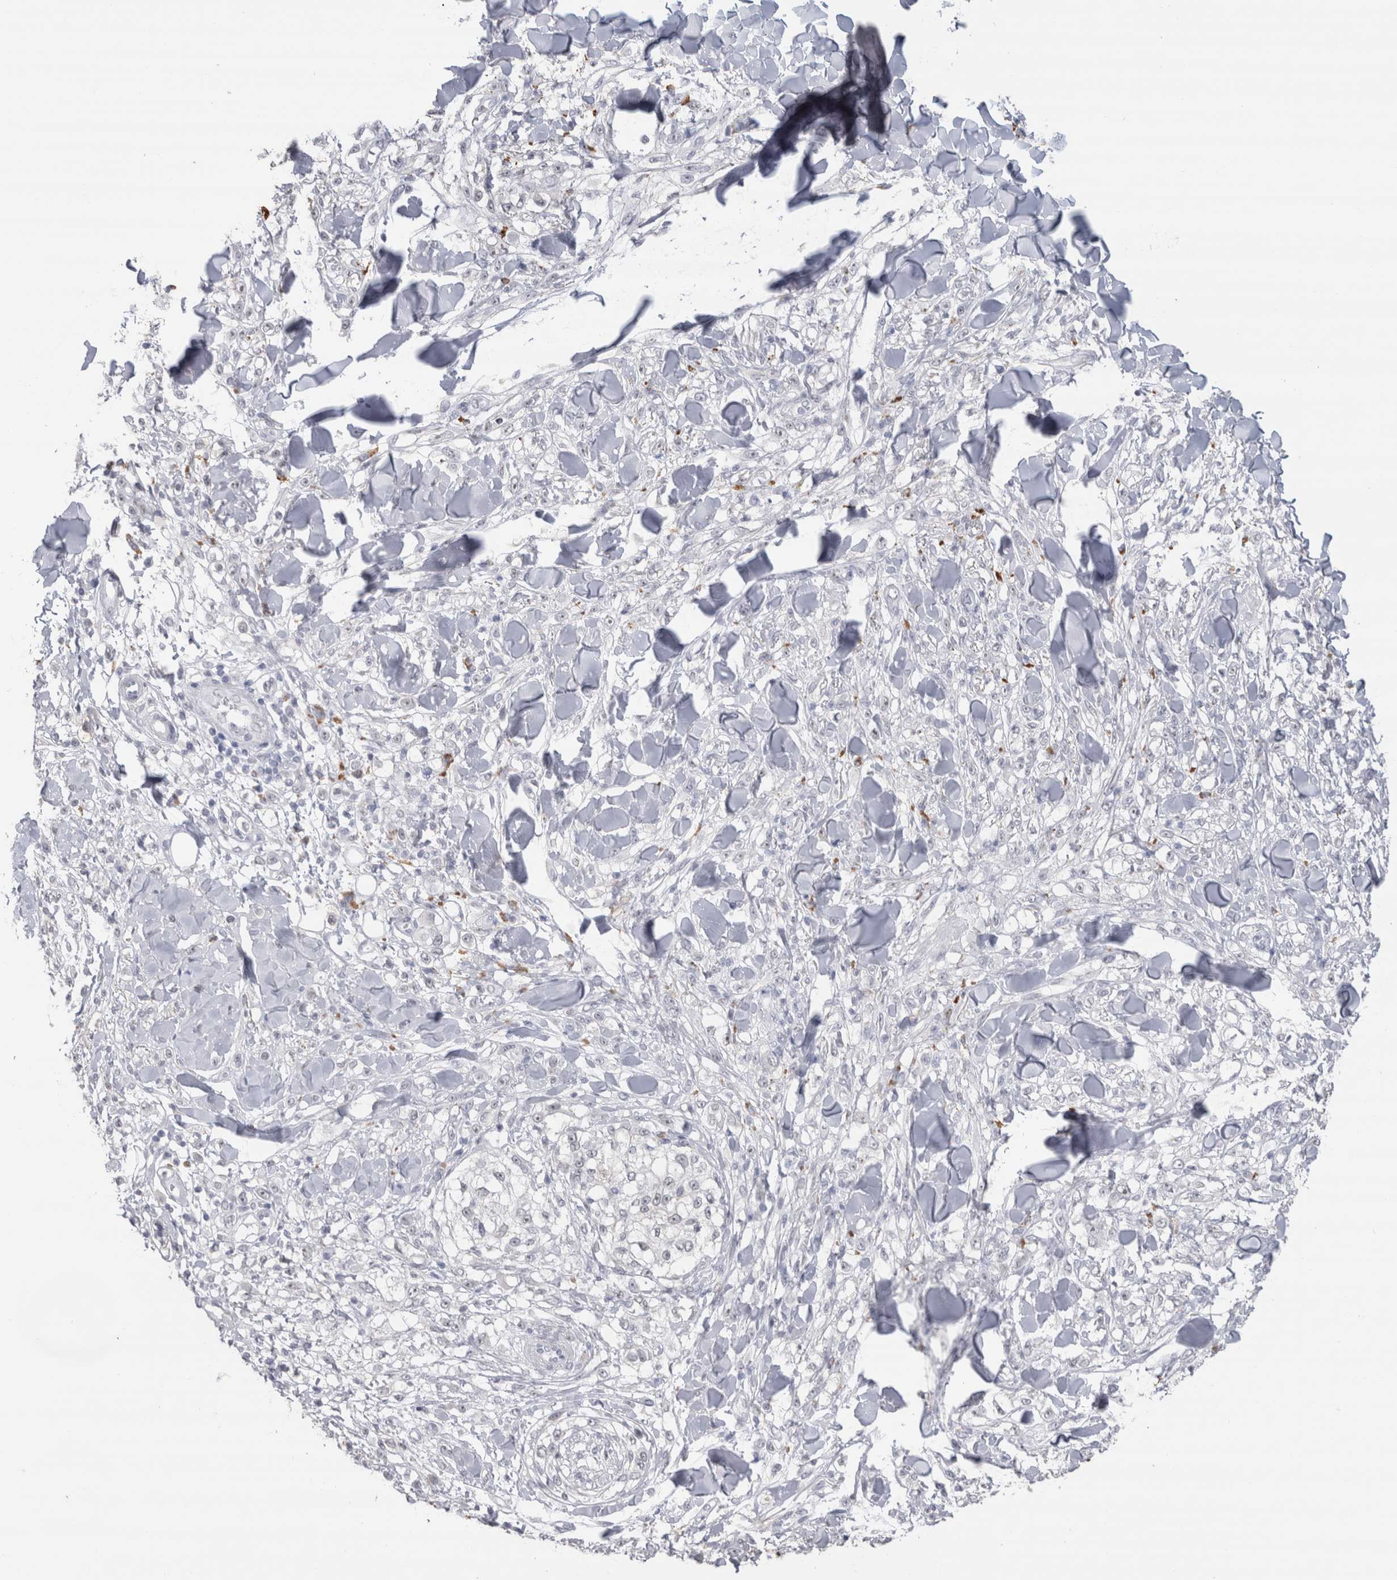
{"staining": {"intensity": "negative", "quantity": "none", "location": "none"}, "tissue": "melanoma", "cell_type": "Tumor cells", "image_type": "cancer", "snomed": [{"axis": "morphology", "description": "Malignant melanoma, NOS"}, {"axis": "topography", "description": "Skin of head"}], "caption": "Immunohistochemistry (IHC) photomicrograph of neoplastic tissue: melanoma stained with DAB demonstrates no significant protein expression in tumor cells.", "gene": "CDH17", "patient": {"sex": "male", "age": 83}}